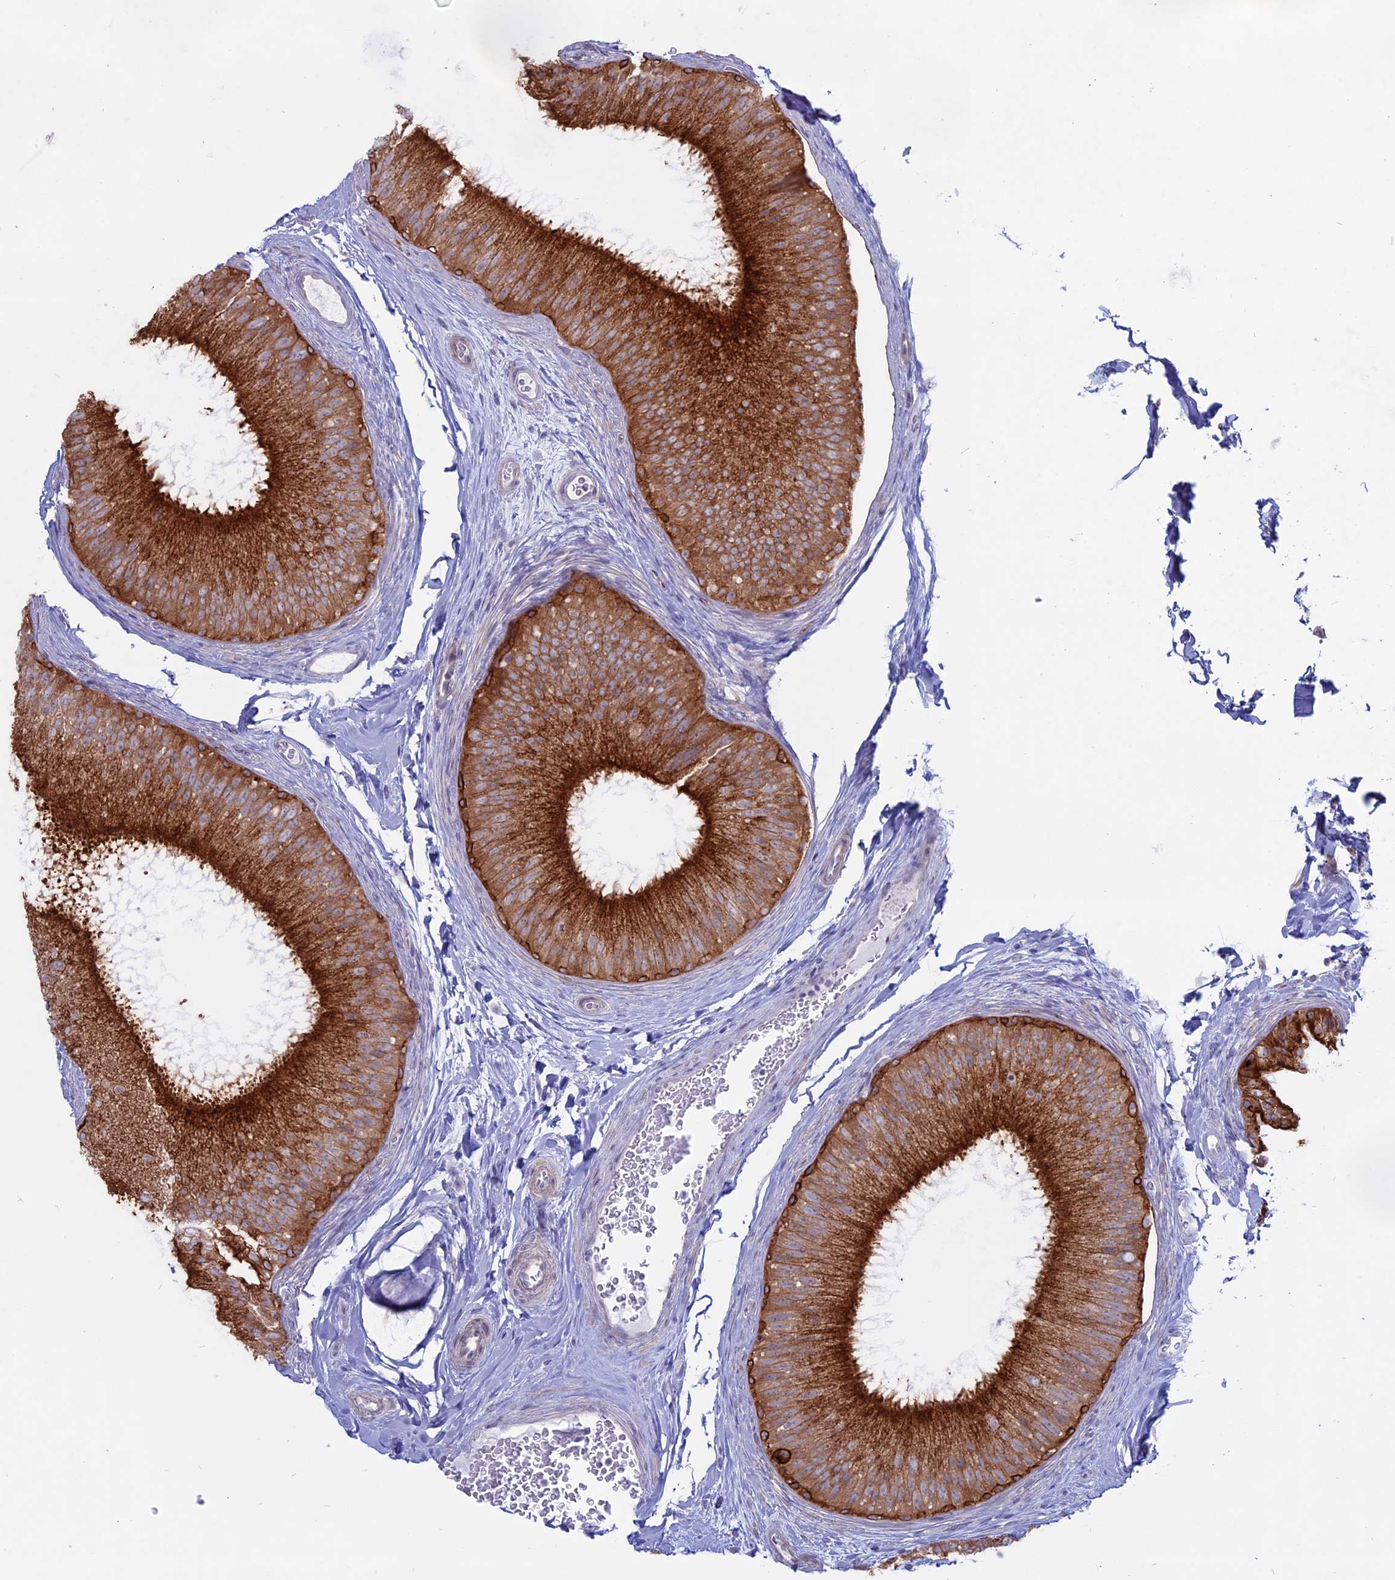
{"staining": {"intensity": "strong", "quantity": "25%-75%", "location": "cytoplasmic/membranous"}, "tissue": "epididymis", "cell_type": "Glandular cells", "image_type": "normal", "snomed": [{"axis": "morphology", "description": "Normal tissue, NOS"}, {"axis": "topography", "description": "Epididymis"}], "caption": "The histopathology image displays a brown stain indicating the presence of a protein in the cytoplasmic/membranous of glandular cells in epididymis.", "gene": "MYO5B", "patient": {"sex": "male", "age": 45}}